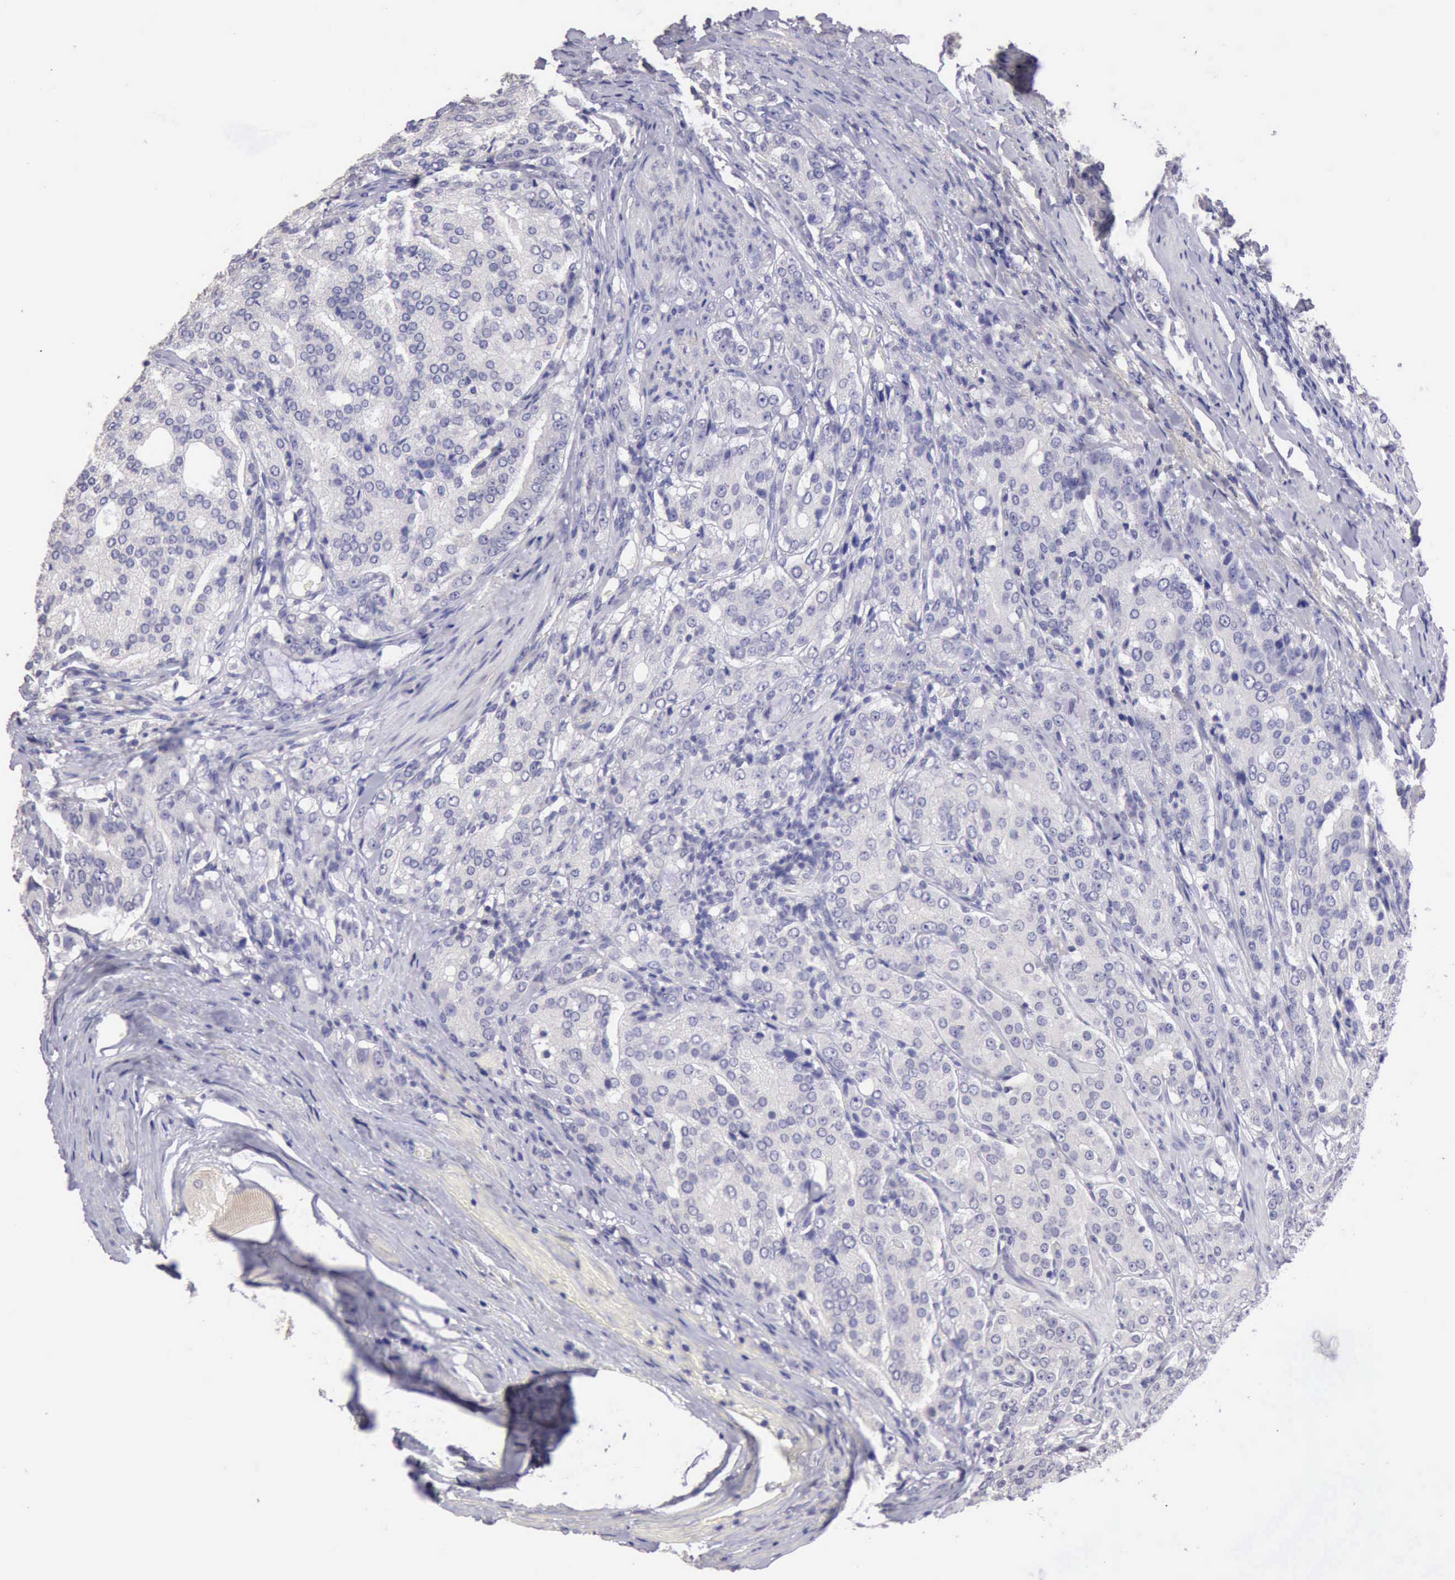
{"staining": {"intensity": "negative", "quantity": "none", "location": "none"}, "tissue": "prostate cancer", "cell_type": "Tumor cells", "image_type": "cancer", "snomed": [{"axis": "morphology", "description": "Adenocarcinoma, Medium grade"}, {"axis": "topography", "description": "Prostate"}], "caption": "A photomicrograph of human prostate cancer (adenocarcinoma (medium-grade)) is negative for staining in tumor cells.", "gene": "KCND1", "patient": {"sex": "male", "age": 72}}